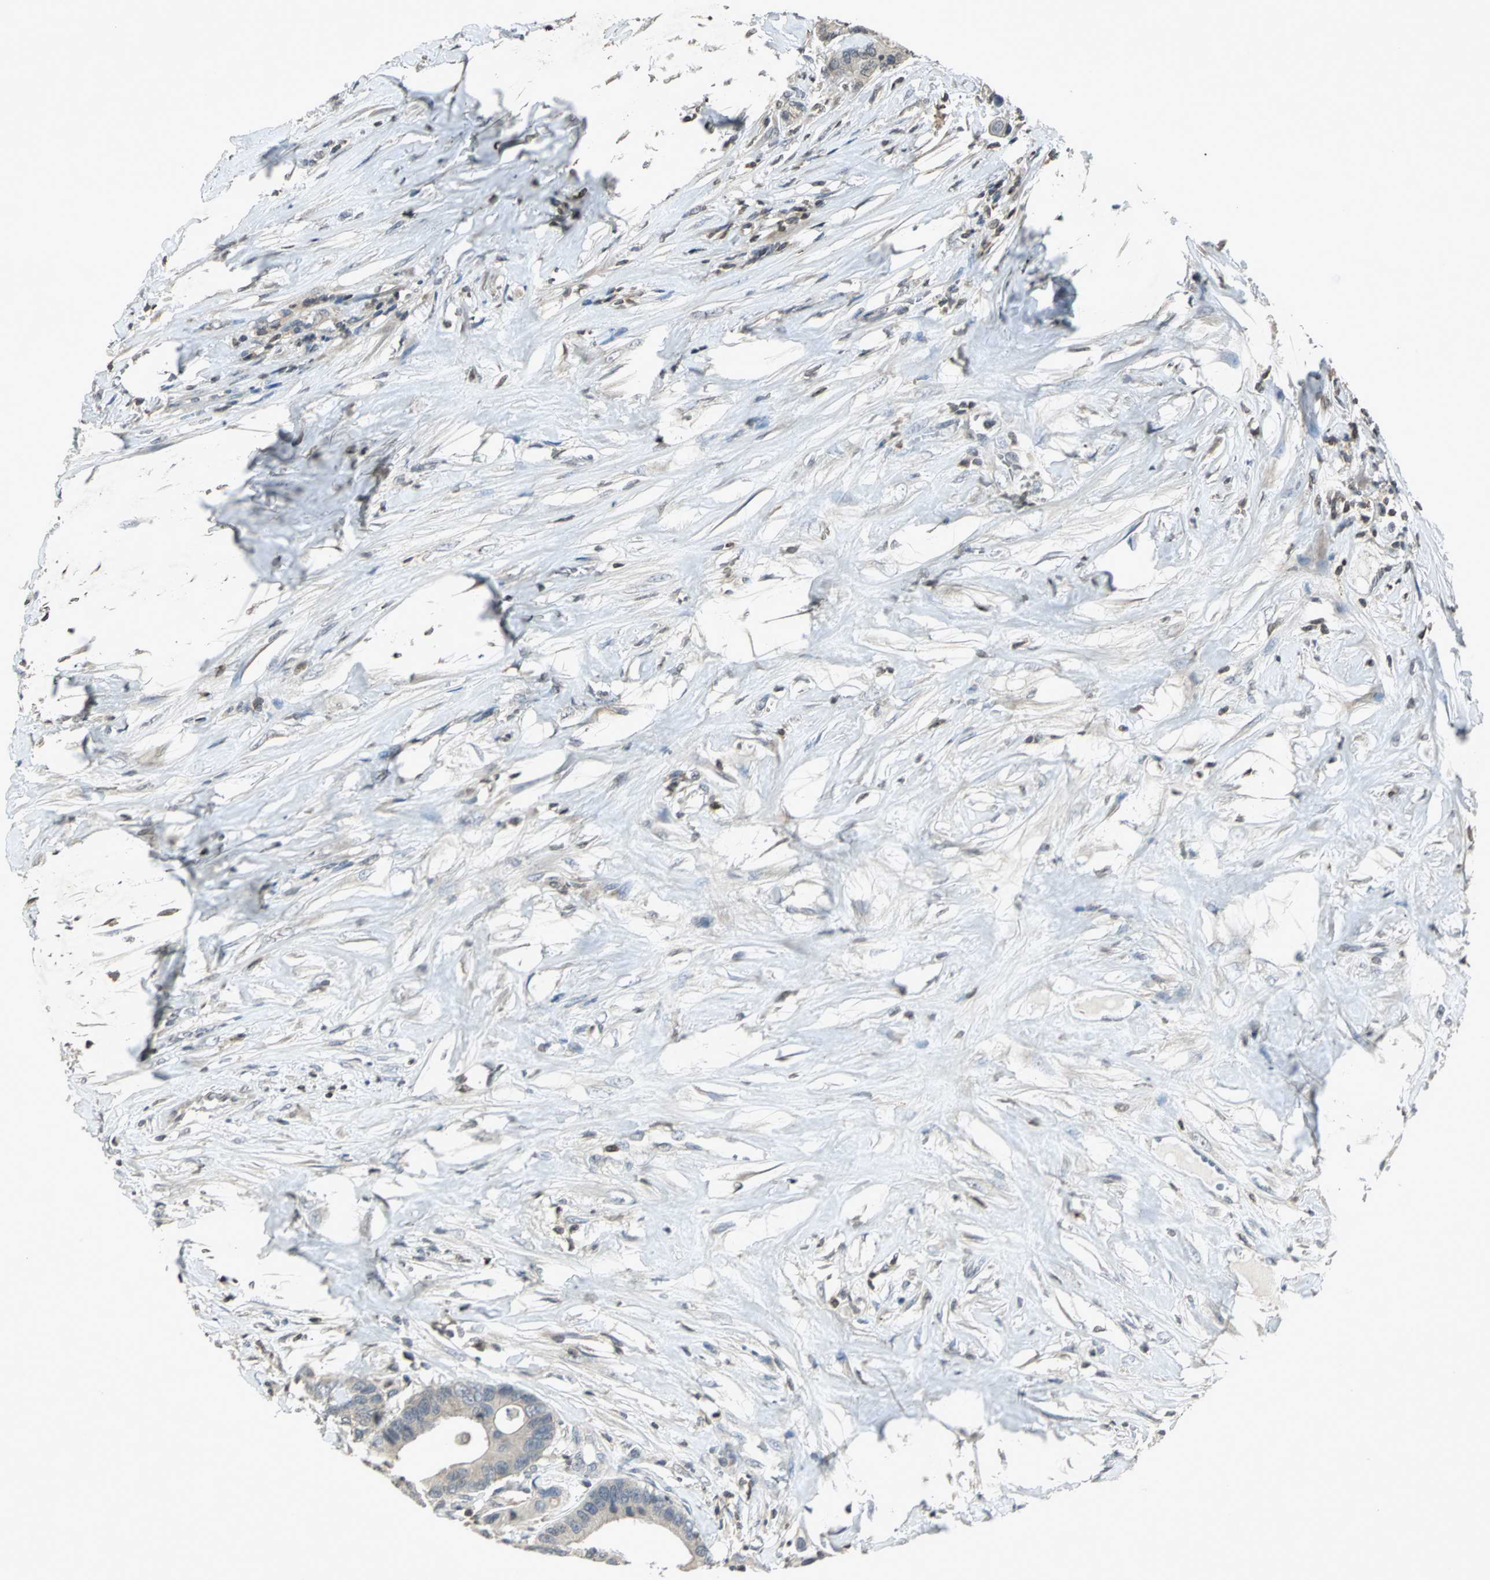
{"staining": {"intensity": "negative", "quantity": "none", "location": "none"}, "tissue": "colorectal cancer", "cell_type": "Tumor cells", "image_type": "cancer", "snomed": [{"axis": "morphology", "description": "Adenocarcinoma, NOS"}, {"axis": "topography", "description": "Rectum"}], "caption": "Immunohistochemistry of human colorectal cancer (adenocarcinoma) demonstrates no staining in tumor cells. The staining was performed using DAB (3,3'-diaminobenzidine) to visualize the protein expression in brown, while the nuclei were stained in blue with hematoxylin (Magnification: 20x).", "gene": "IL16", "patient": {"sex": "male", "age": 55}}